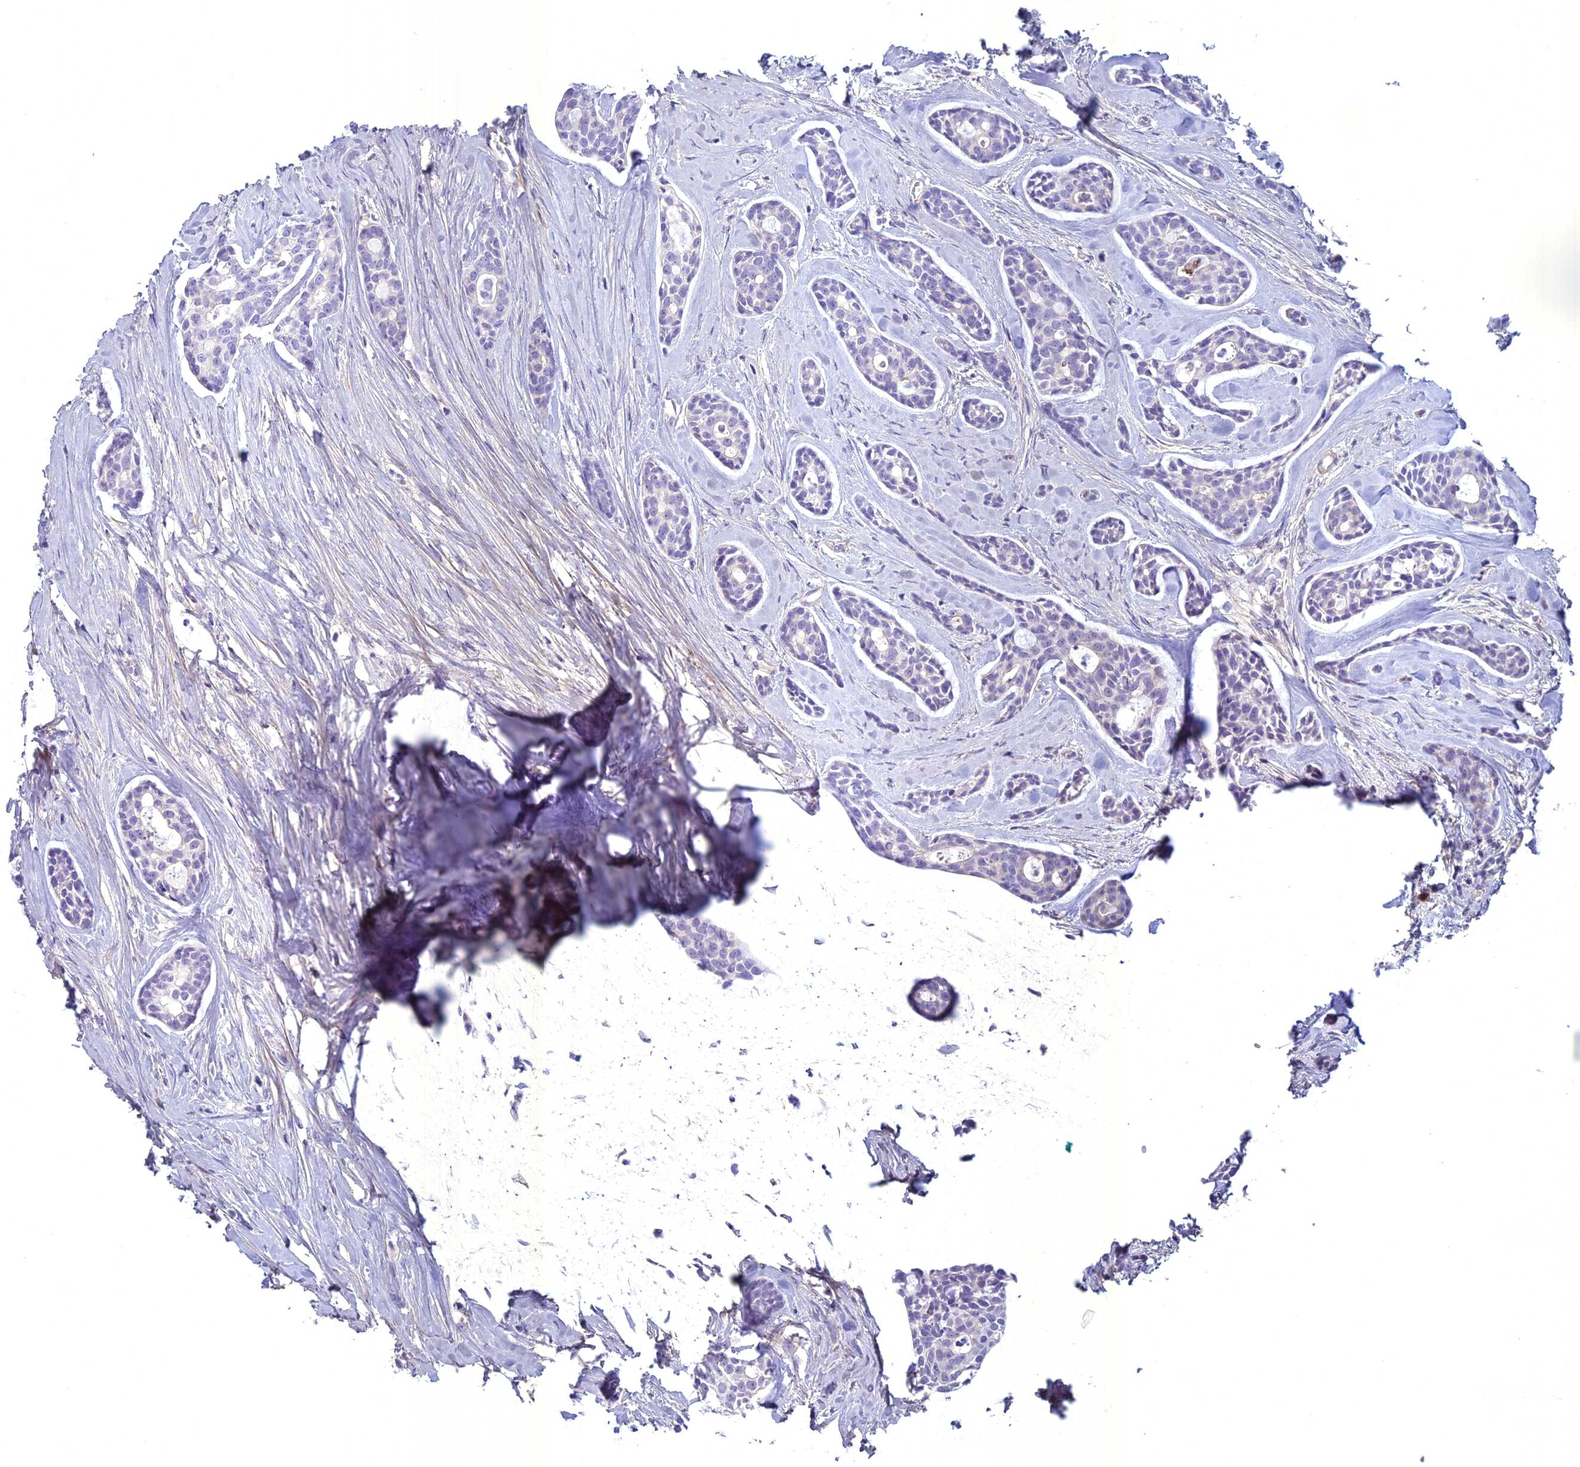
{"staining": {"intensity": "negative", "quantity": "none", "location": "none"}, "tissue": "head and neck cancer", "cell_type": "Tumor cells", "image_type": "cancer", "snomed": [{"axis": "morphology", "description": "Adenocarcinoma, NOS"}, {"axis": "topography", "description": "Subcutis"}, {"axis": "topography", "description": "Head-Neck"}], "caption": "High power microscopy image of an immunohistochemistry (IHC) histopathology image of adenocarcinoma (head and neck), revealing no significant expression in tumor cells. (DAB IHC with hematoxylin counter stain).", "gene": "SPHKAP", "patient": {"sex": "female", "age": 73}}